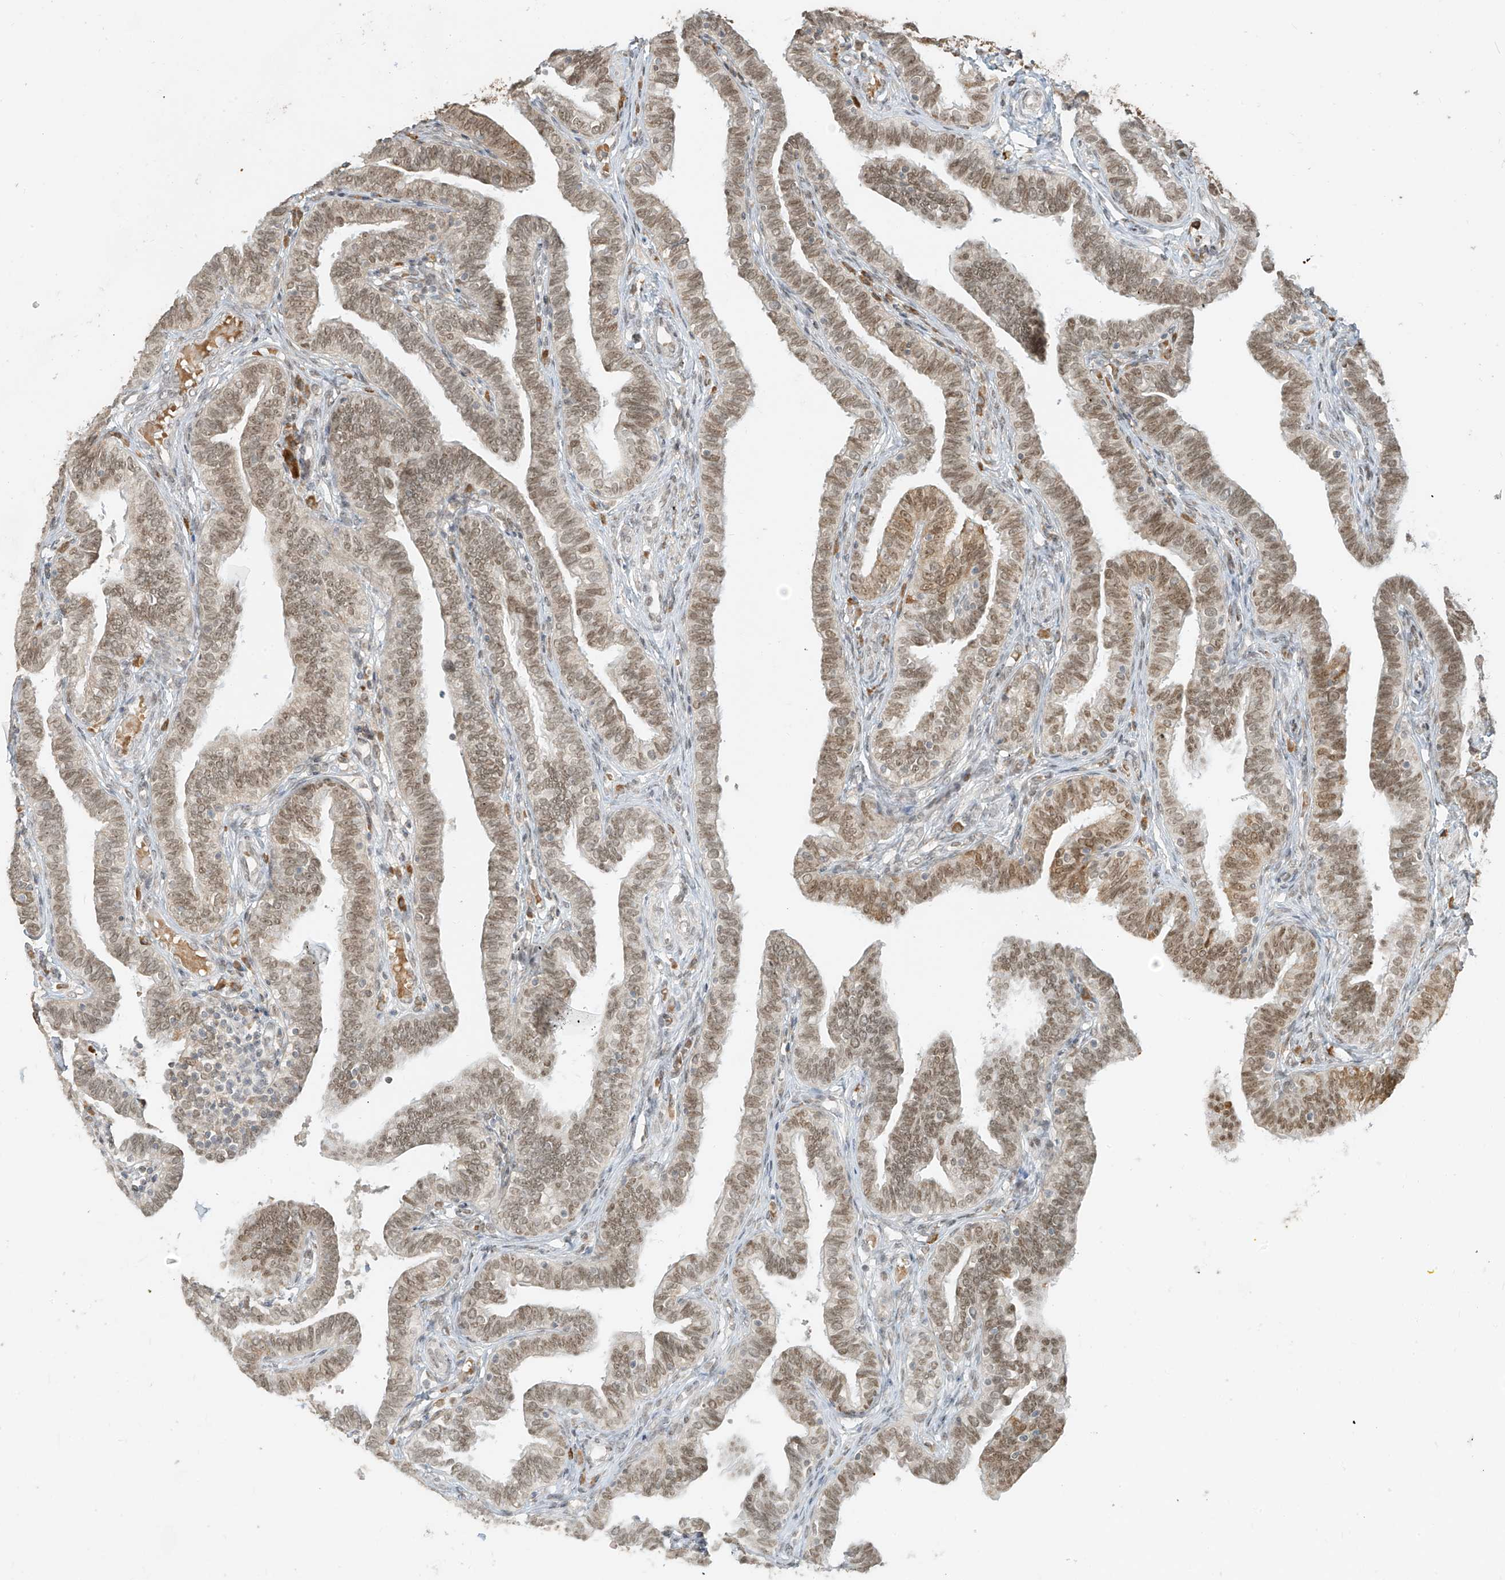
{"staining": {"intensity": "strong", "quantity": ">75%", "location": "cytoplasmic/membranous,nuclear"}, "tissue": "fallopian tube", "cell_type": "Glandular cells", "image_type": "normal", "snomed": [{"axis": "morphology", "description": "Normal tissue, NOS"}, {"axis": "topography", "description": "Fallopian tube"}], "caption": "Immunohistochemical staining of normal fallopian tube shows high levels of strong cytoplasmic/membranous,nuclear expression in about >75% of glandular cells. (Stains: DAB (3,3'-diaminobenzidine) in brown, nuclei in blue, Microscopy: brightfield microscopy at high magnification).", "gene": "ZMYM2", "patient": {"sex": "female", "age": 39}}